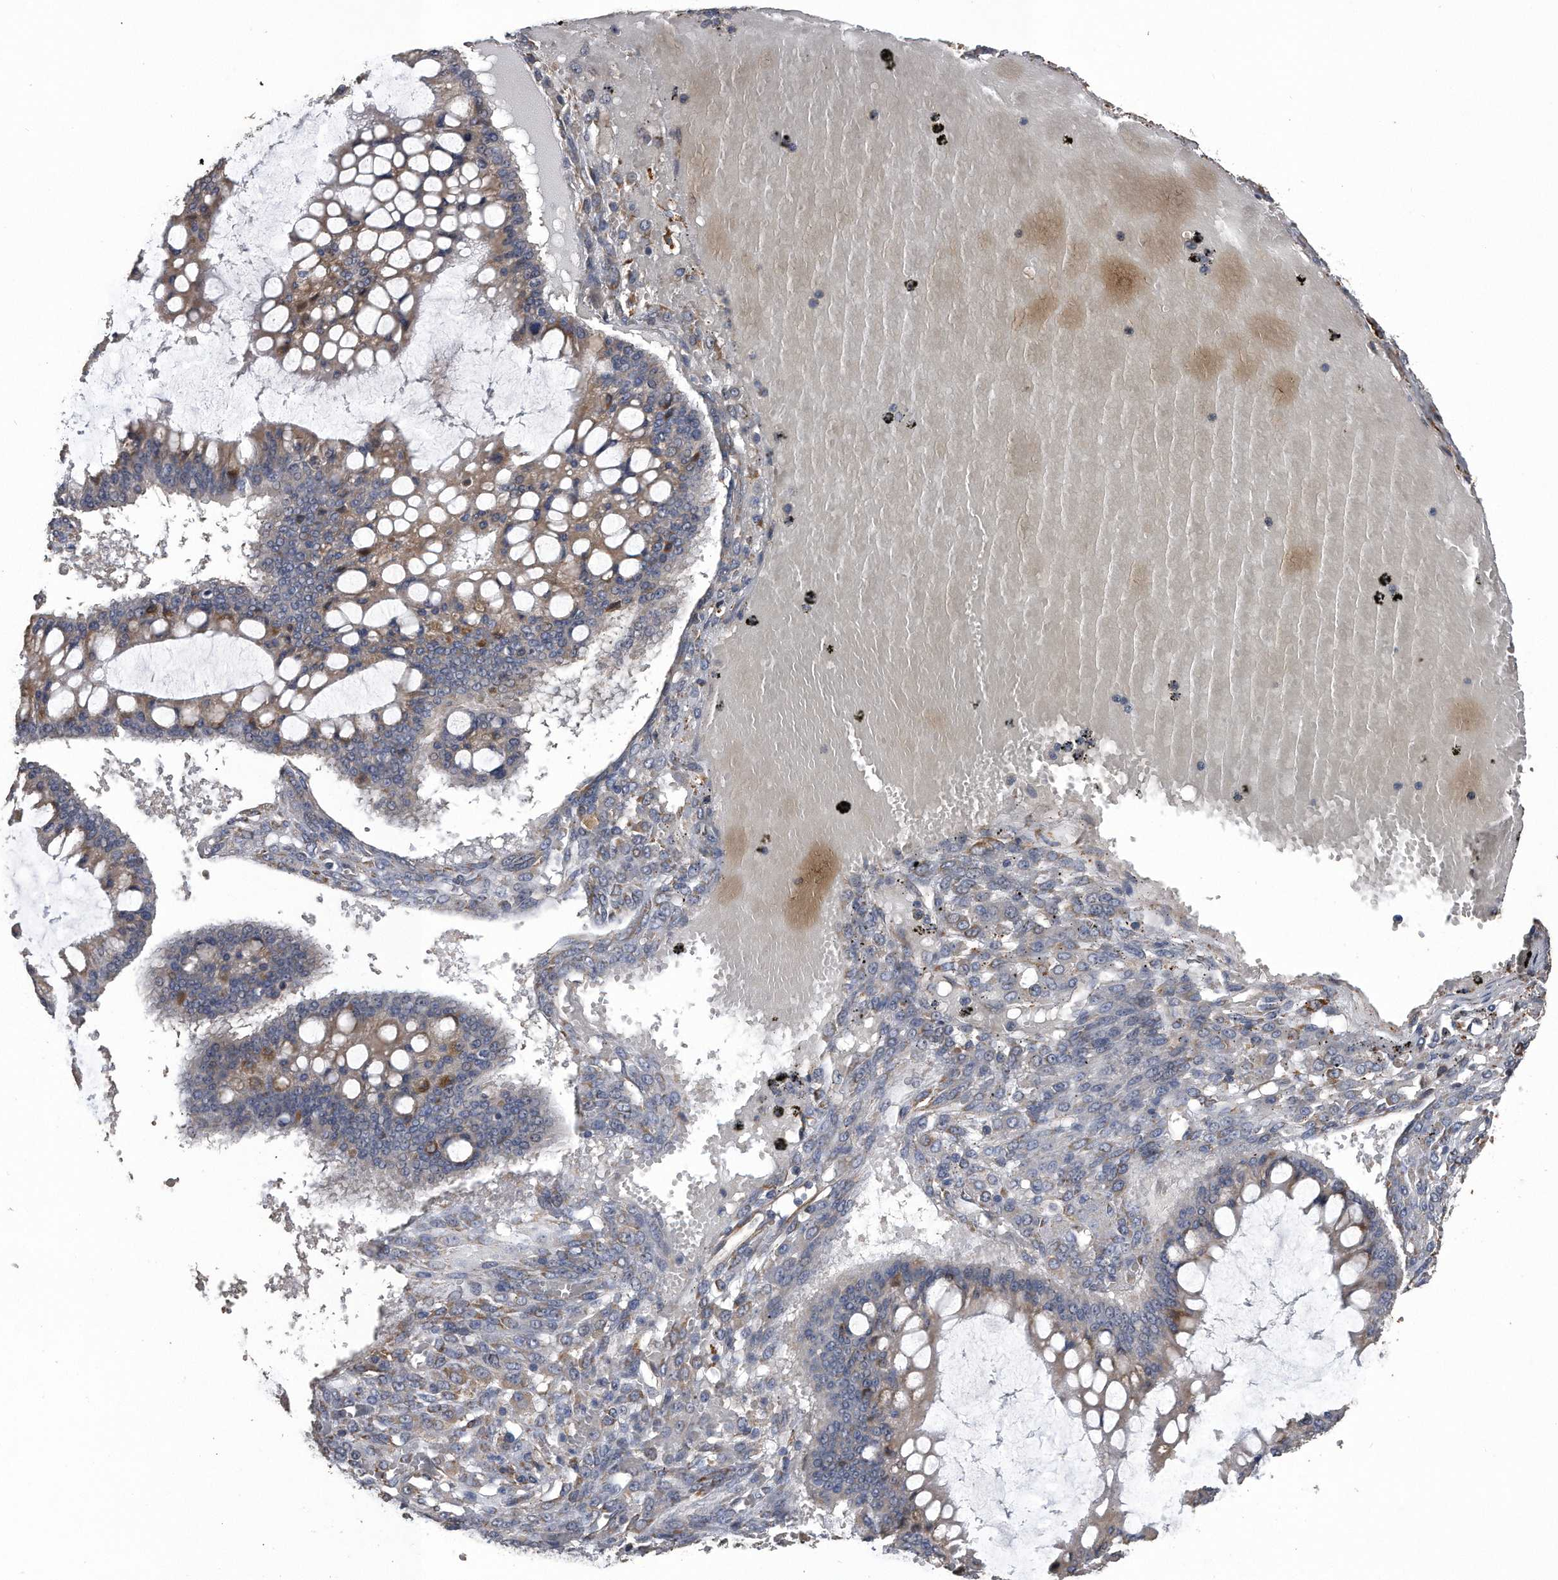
{"staining": {"intensity": "weak", "quantity": ">75%", "location": "cytoplasmic/membranous"}, "tissue": "ovarian cancer", "cell_type": "Tumor cells", "image_type": "cancer", "snomed": [{"axis": "morphology", "description": "Cystadenocarcinoma, mucinous, NOS"}, {"axis": "topography", "description": "Ovary"}], "caption": "Protein staining of ovarian cancer tissue demonstrates weak cytoplasmic/membranous expression in about >75% of tumor cells.", "gene": "PCLO", "patient": {"sex": "female", "age": 73}}